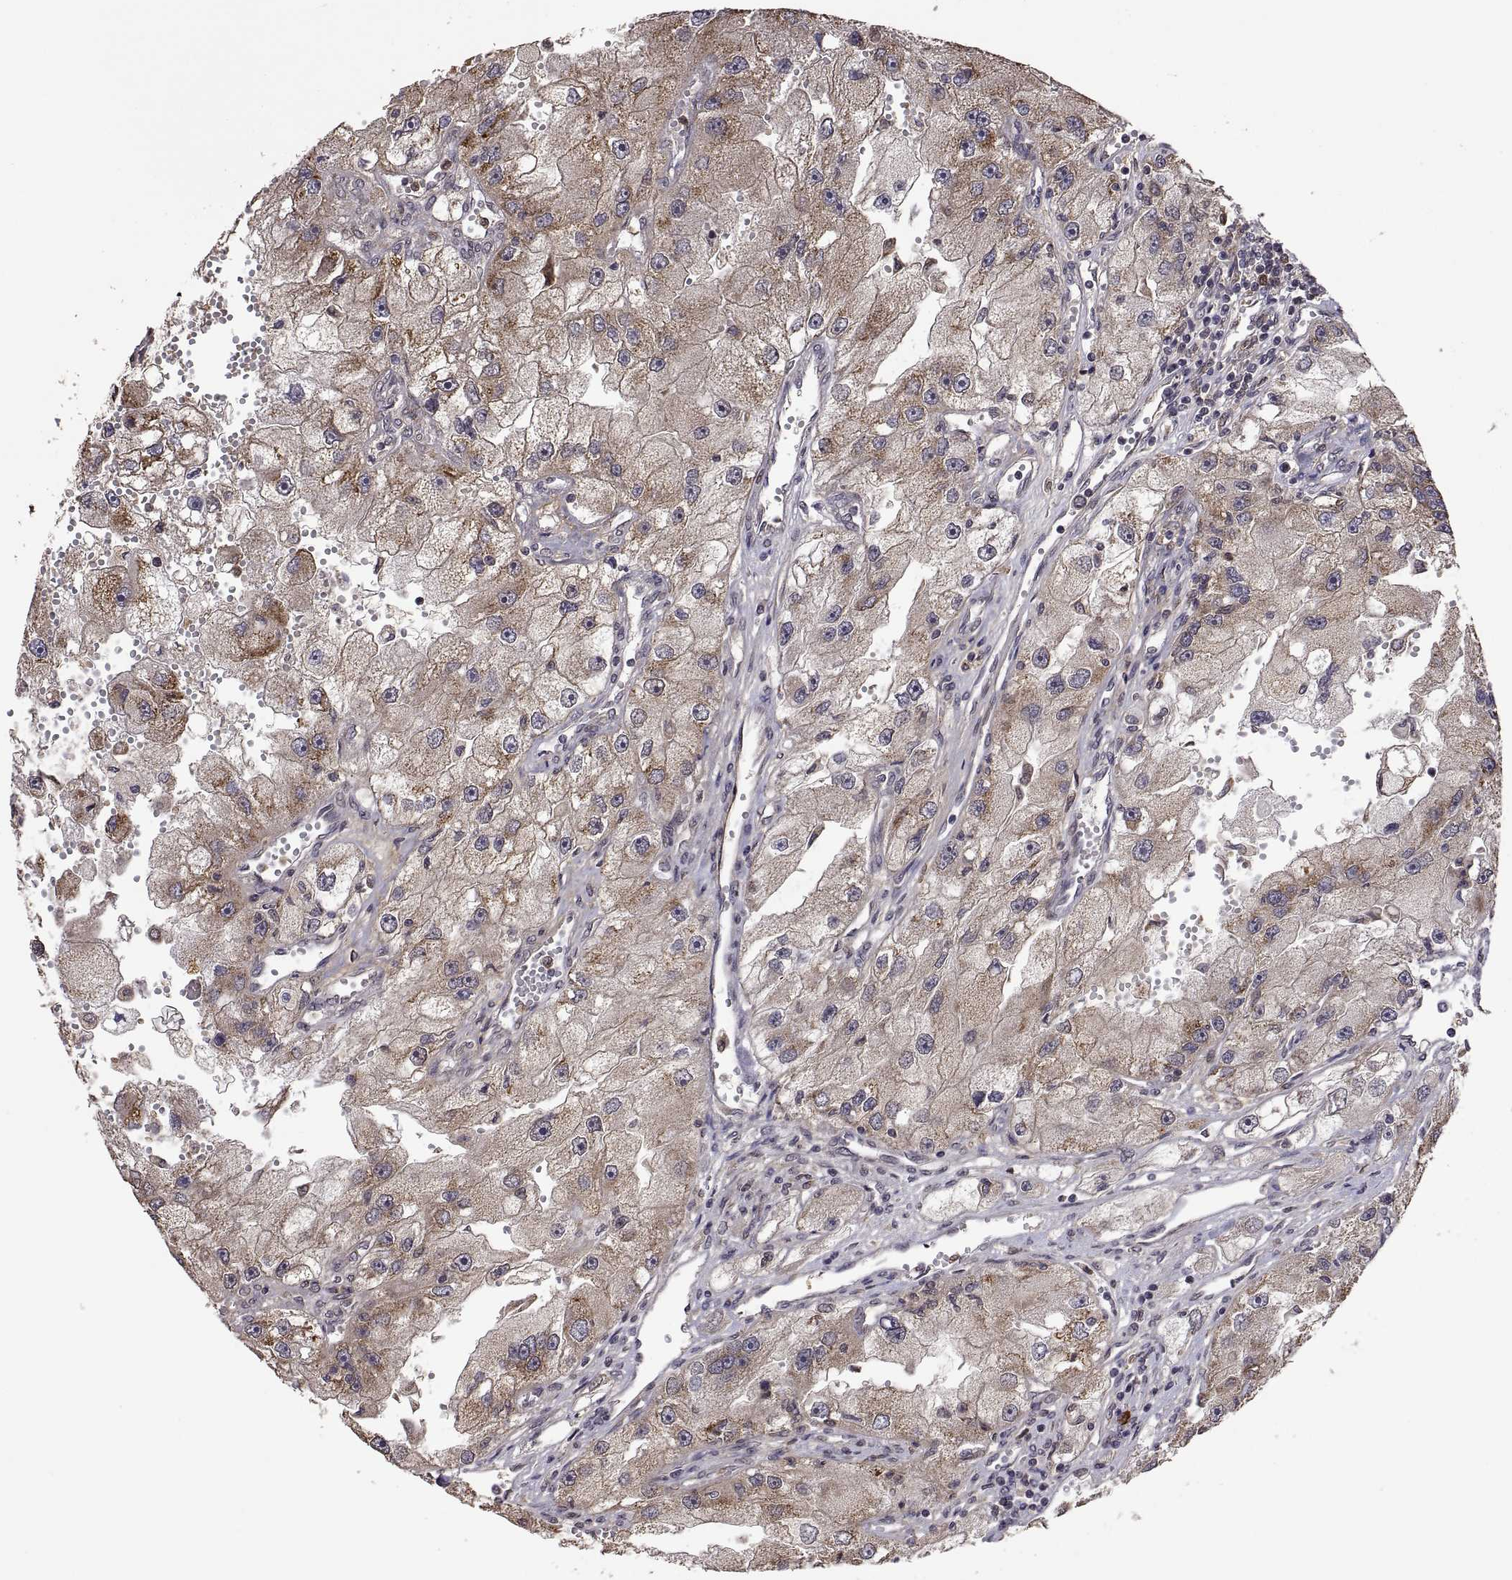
{"staining": {"intensity": "moderate", "quantity": "<25%", "location": "cytoplasmic/membranous"}, "tissue": "renal cancer", "cell_type": "Tumor cells", "image_type": "cancer", "snomed": [{"axis": "morphology", "description": "Adenocarcinoma, NOS"}, {"axis": "topography", "description": "Kidney"}], "caption": "Immunohistochemical staining of human renal adenocarcinoma demonstrates low levels of moderate cytoplasmic/membranous positivity in approximately <25% of tumor cells.", "gene": "ZNRF2", "patient": {"sex": "male", "age": 63}}